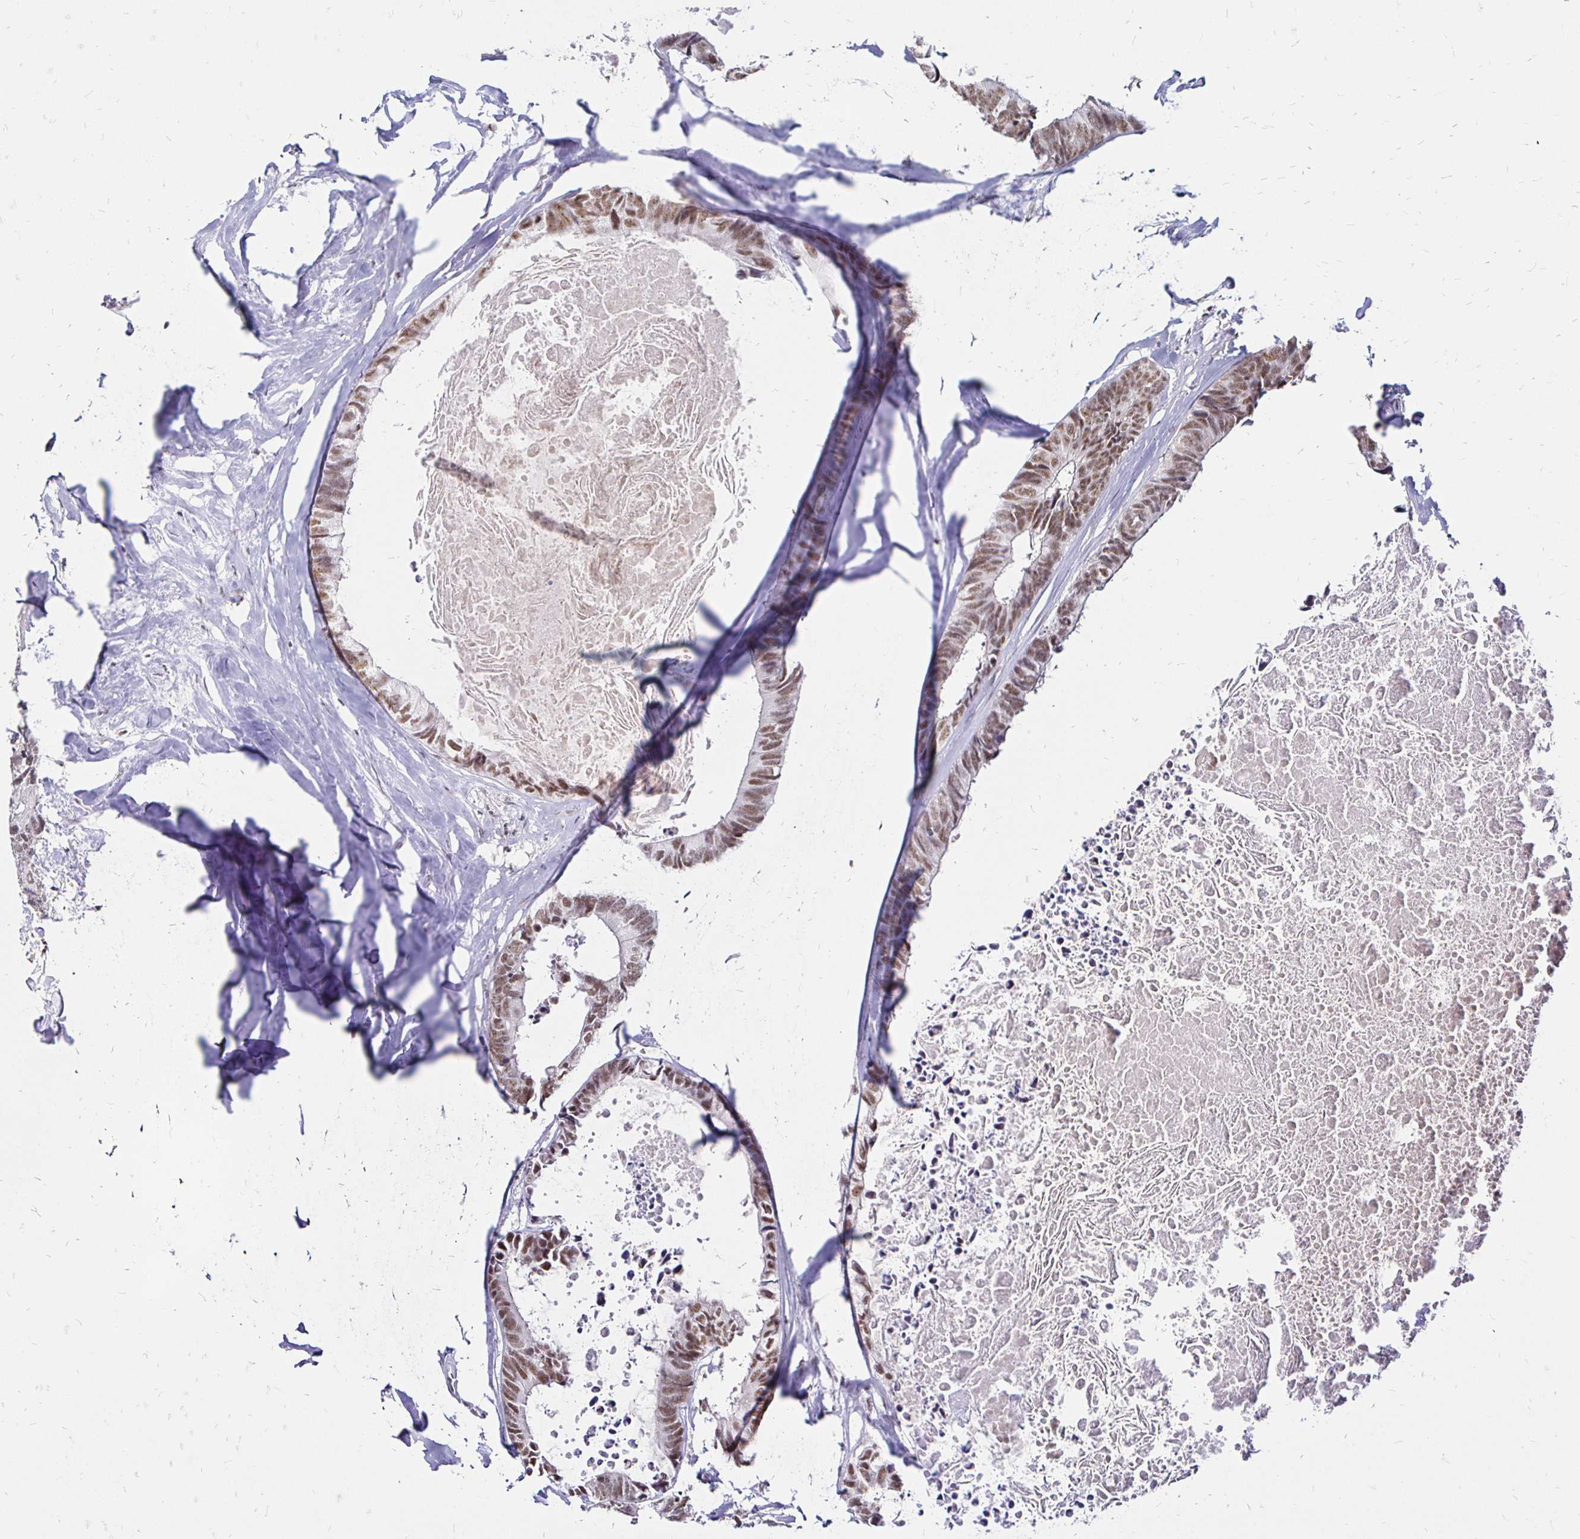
{"staining": {"intensity": "moderate", "quantity": ">75%", "location": "nuclear"}, "tissue": "colorectal cancer", "cell_type": "Tumor cells", "image_type": "cancer", "snomed": [{"axis": "morphology", "description": "Adenocarcinoma, NOS"}, {"axis": "topography", "description": "Colon"}, {"axis": "topography", "description": "Rectum"}], "caption": "Immunohistochemistry (IHC) micrograph of neoplastic tissue: adenocarcinoma (colorectal) stained using IHC demonstrates medium levels of moderate protein expression localized specifically in the nuclear of tumor cells, appearing as a nuclear brown color.", "gene": "SIN3A", "patient": {"sex": "male", "age": 57}}